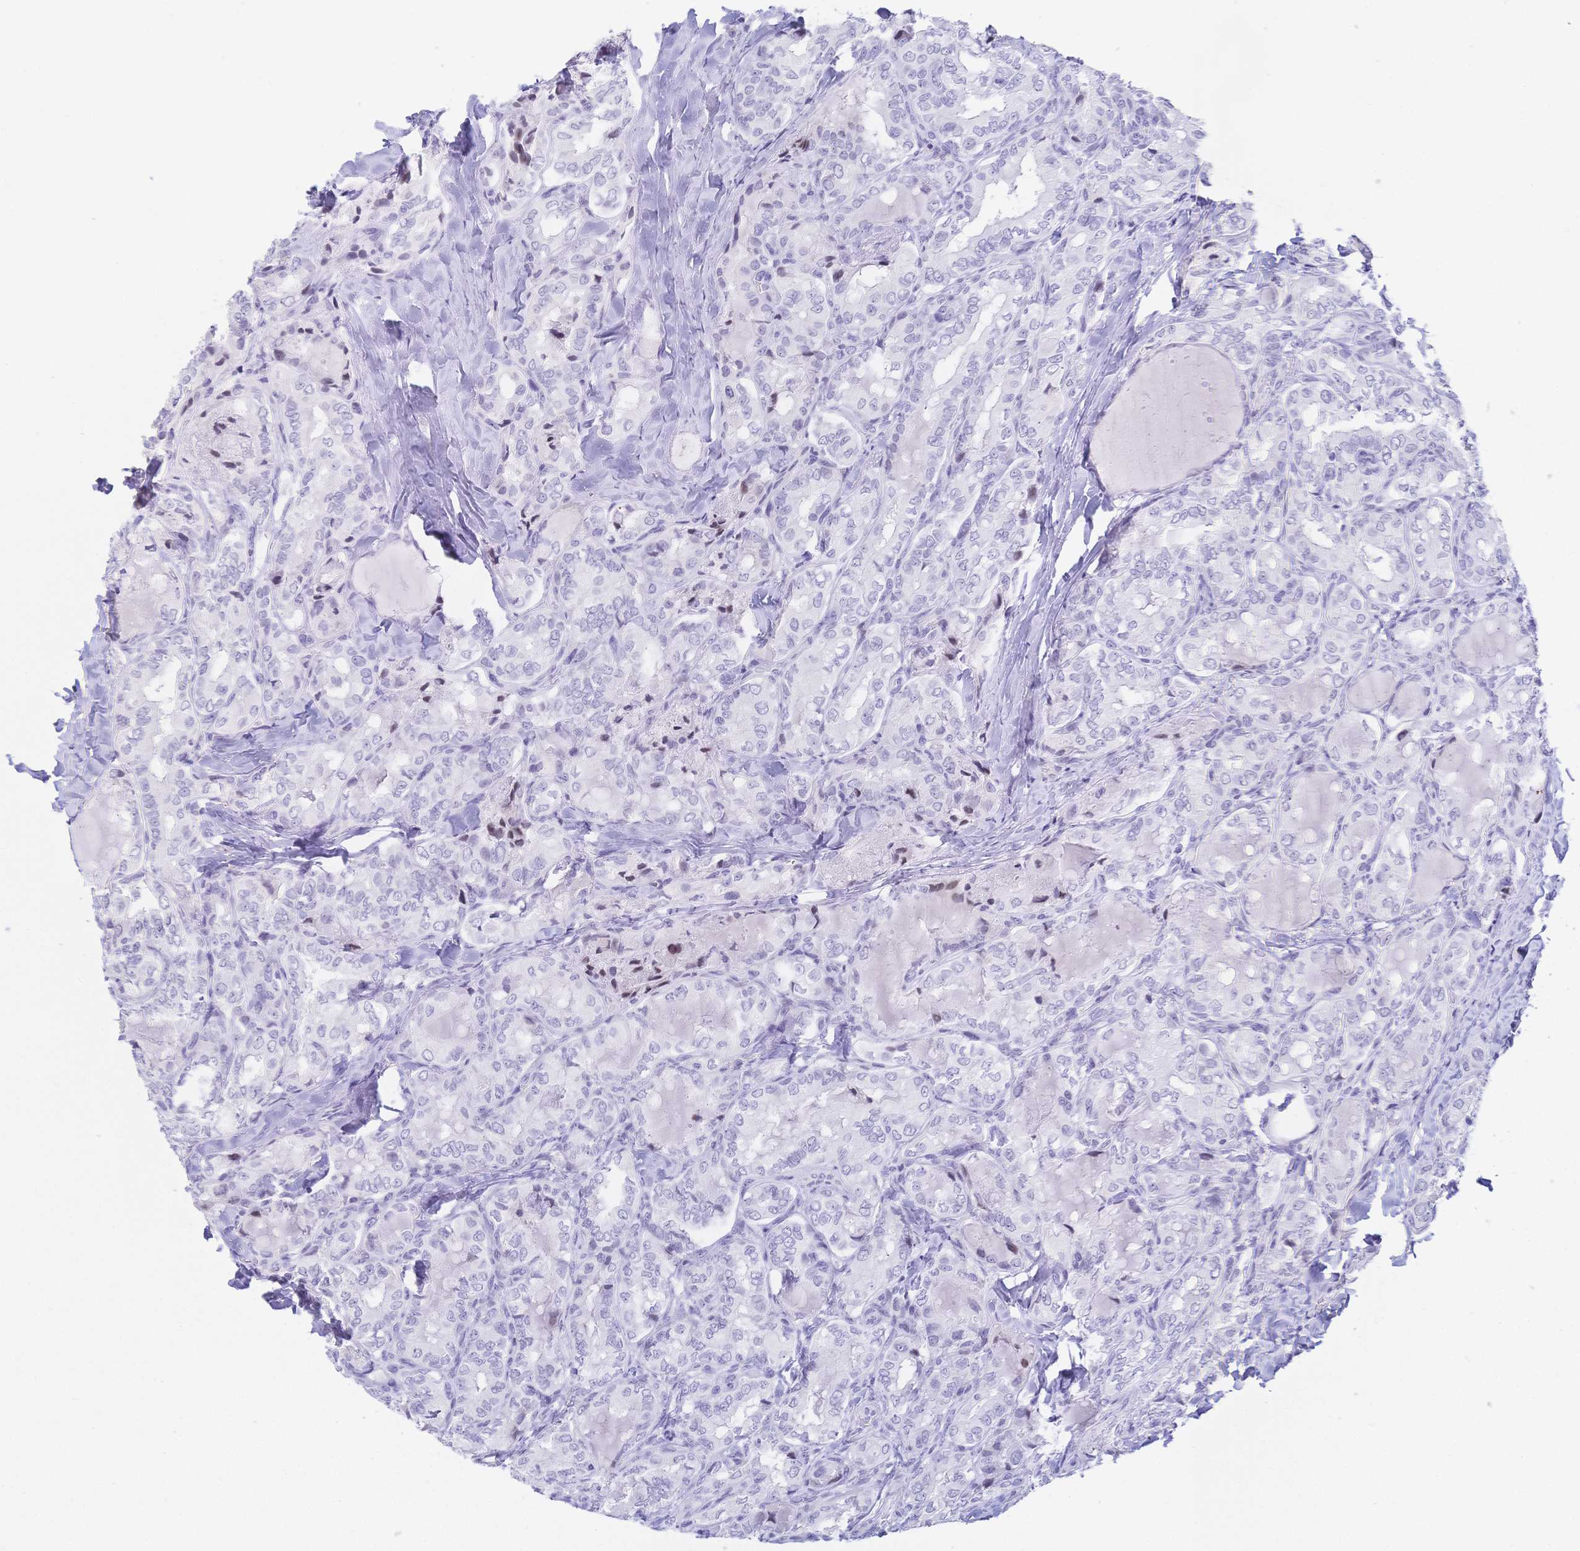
{"staining": {"intensity": "negative", "quantity": "none", "location": "none"}, "tissue": "thyroid cancer", "cell_type": "Tumor cells", "image_type": "cancer", "snomed": [{"axis": "morphology", "description": "Papillary adenocarcinoma, NOS"}, {"axis": "topography", "description": "Thyroid gland"}], "caption": "An IHC micrograph of thyroid papillary adenocarcinoma is shown. There is no staining in tumor cells of thyroid papillary adenocarcinoma.", "gene": "CR2", "patient": {"sex": "female", "age": 75}}